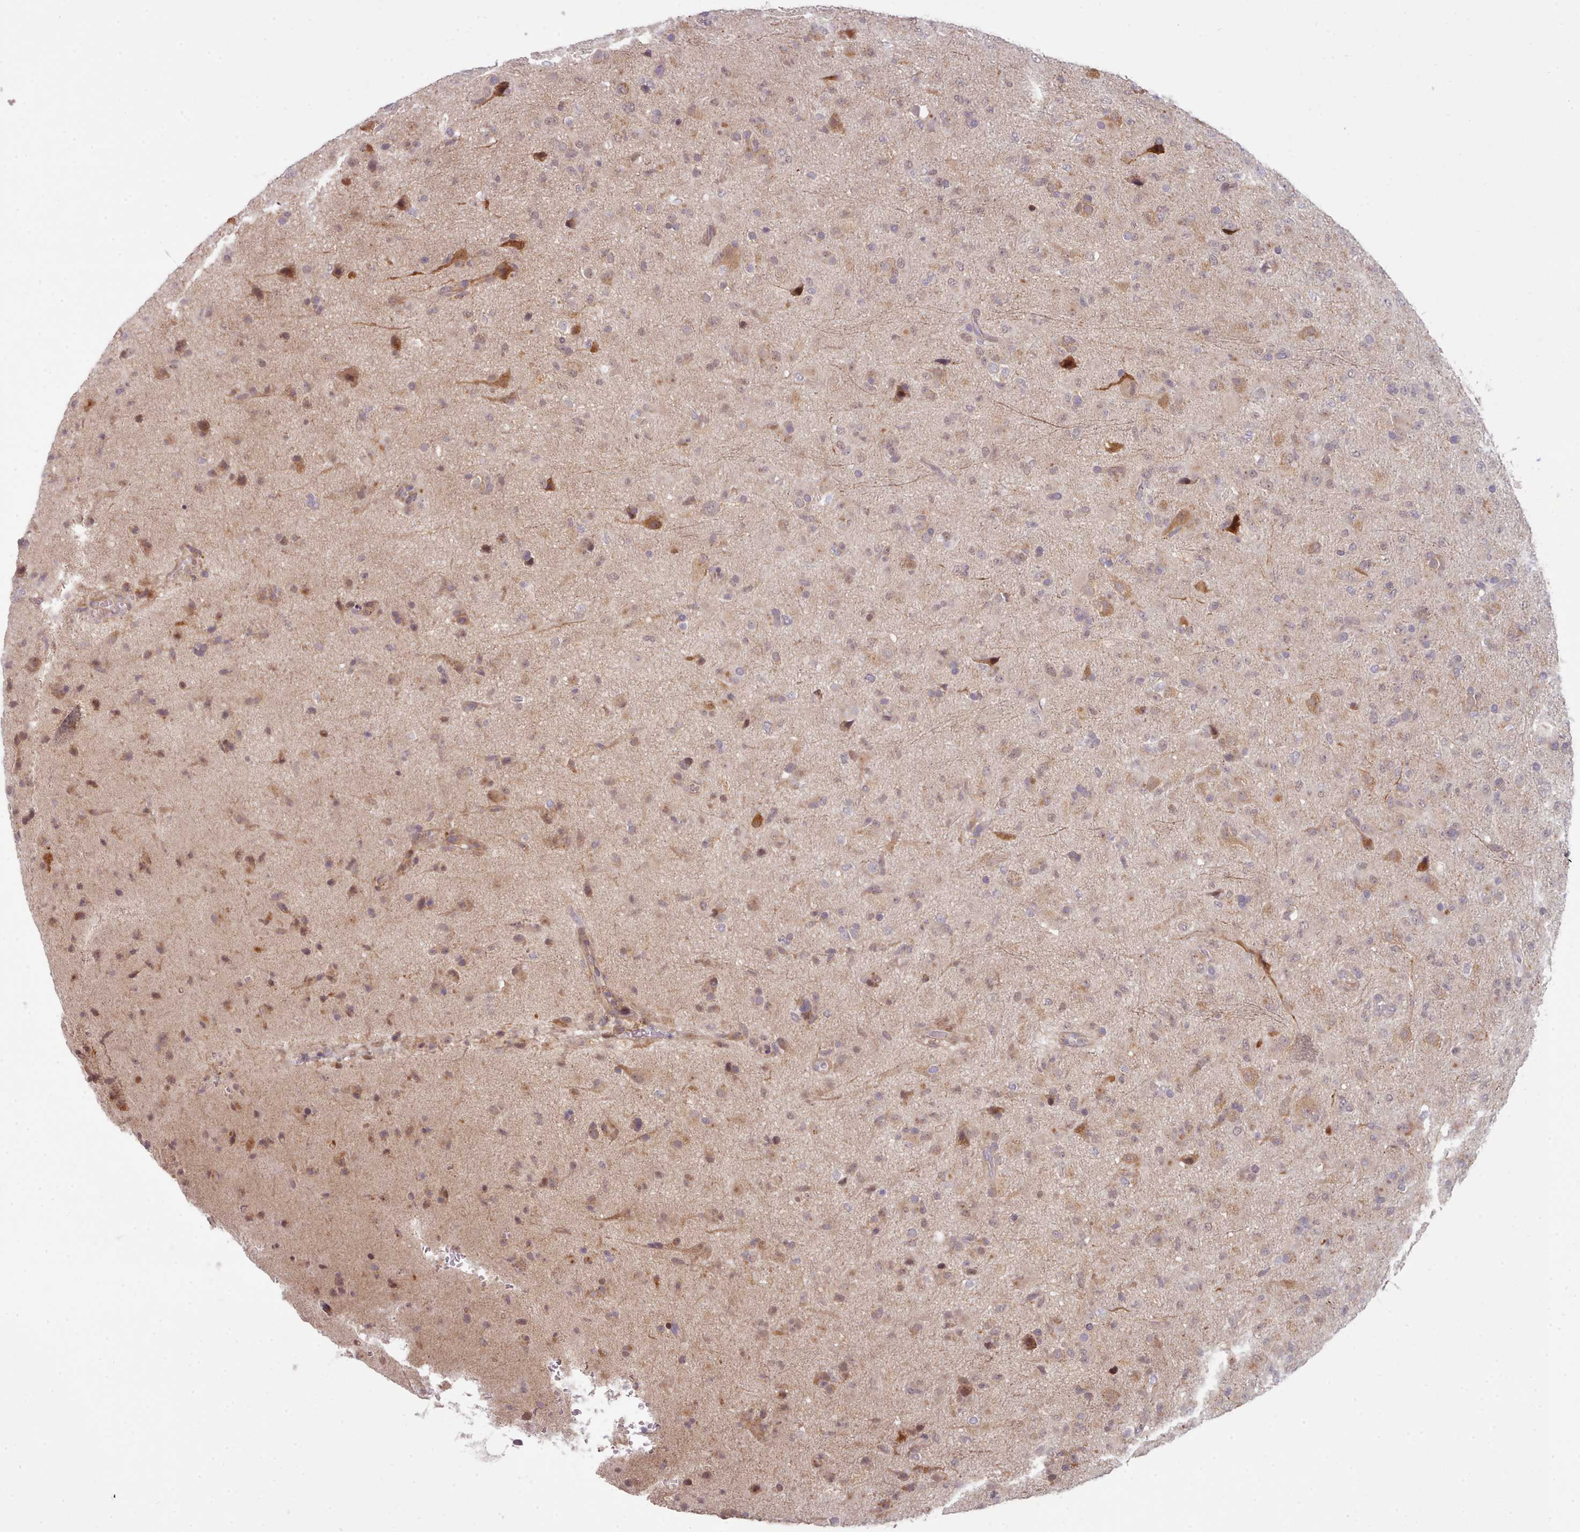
{"staining": {"intensity": "weak", "quantity": ">75%", "location": "cytoplasmic/membranous"}, "tissue": "glioma", "cell_type": "Tumor cells", "image_type": "cancer", "snomed": [{"axis": "morphology", "description": "Glioma, malignant, Low grade"}, {"axis": "topography", "description": "Brain"}], "caption": "High-power microscopy captured an immunohistochemistry (IHC) histopathology image of glioma, revealing weak cytoplasmic/membranous staining in approximately >75% of tumor cells. (DAB IHC with brightfield microscopy, high magnification).", "gene": "TRIM26", "patient": {"sex": "male", "age": 65}}